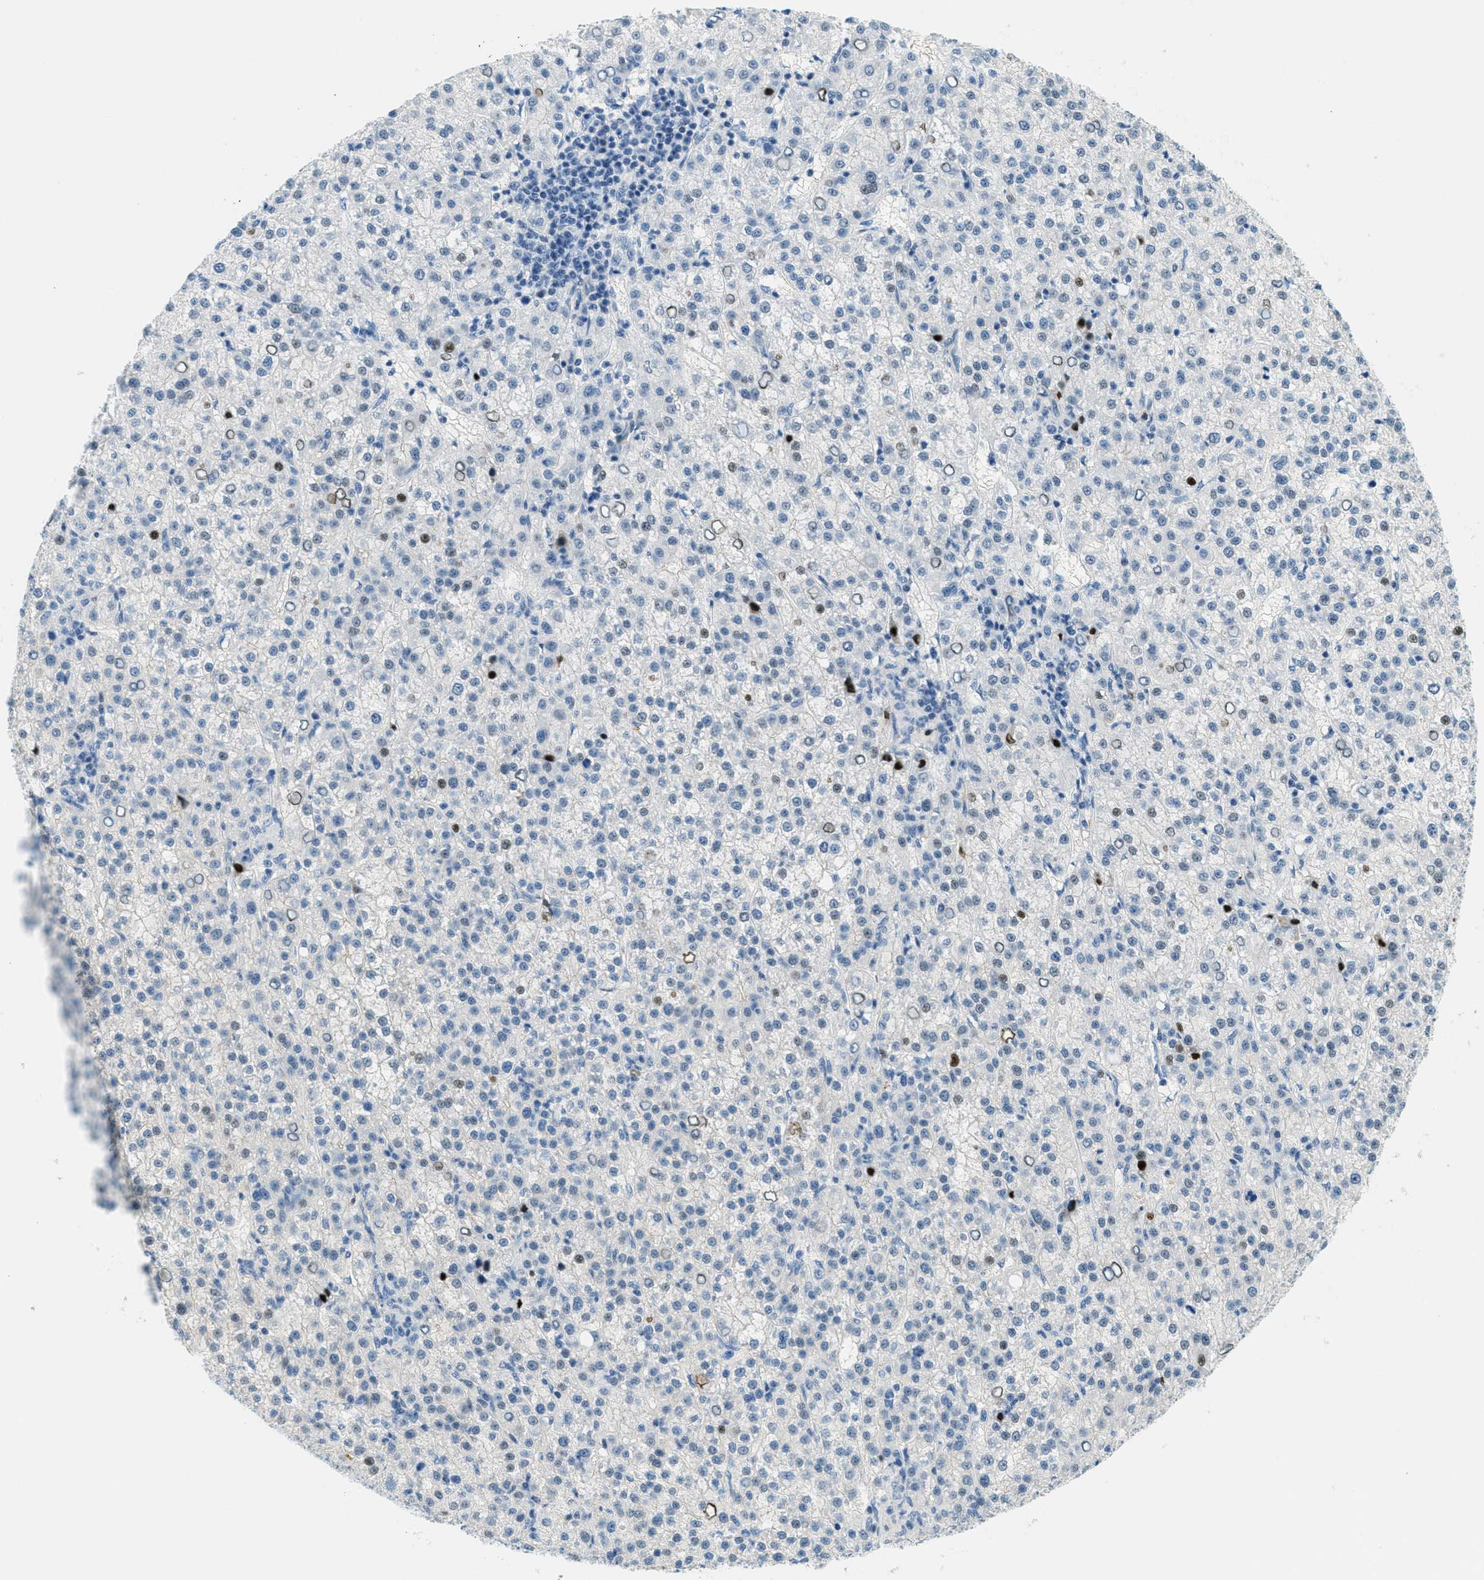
{"staining": {"intensity": "weak", "quantity": "<25%", "location": "nuclear"}, "tissue": "liver cancer", "cell_type": "Tumor cells", "image_type": "cancer", "snomed": [{"axis": "morphology", "description": "Carcinoma, Hepatocellular, NOS"}, {"axis": "topography", "description": "Liver"}], "caption": "IHC of liver hepatocellular carcinoma shows no positivity in tumor cells.", "gene": "CYP4X1", "patient": {"sex": "female", "age": 58}}